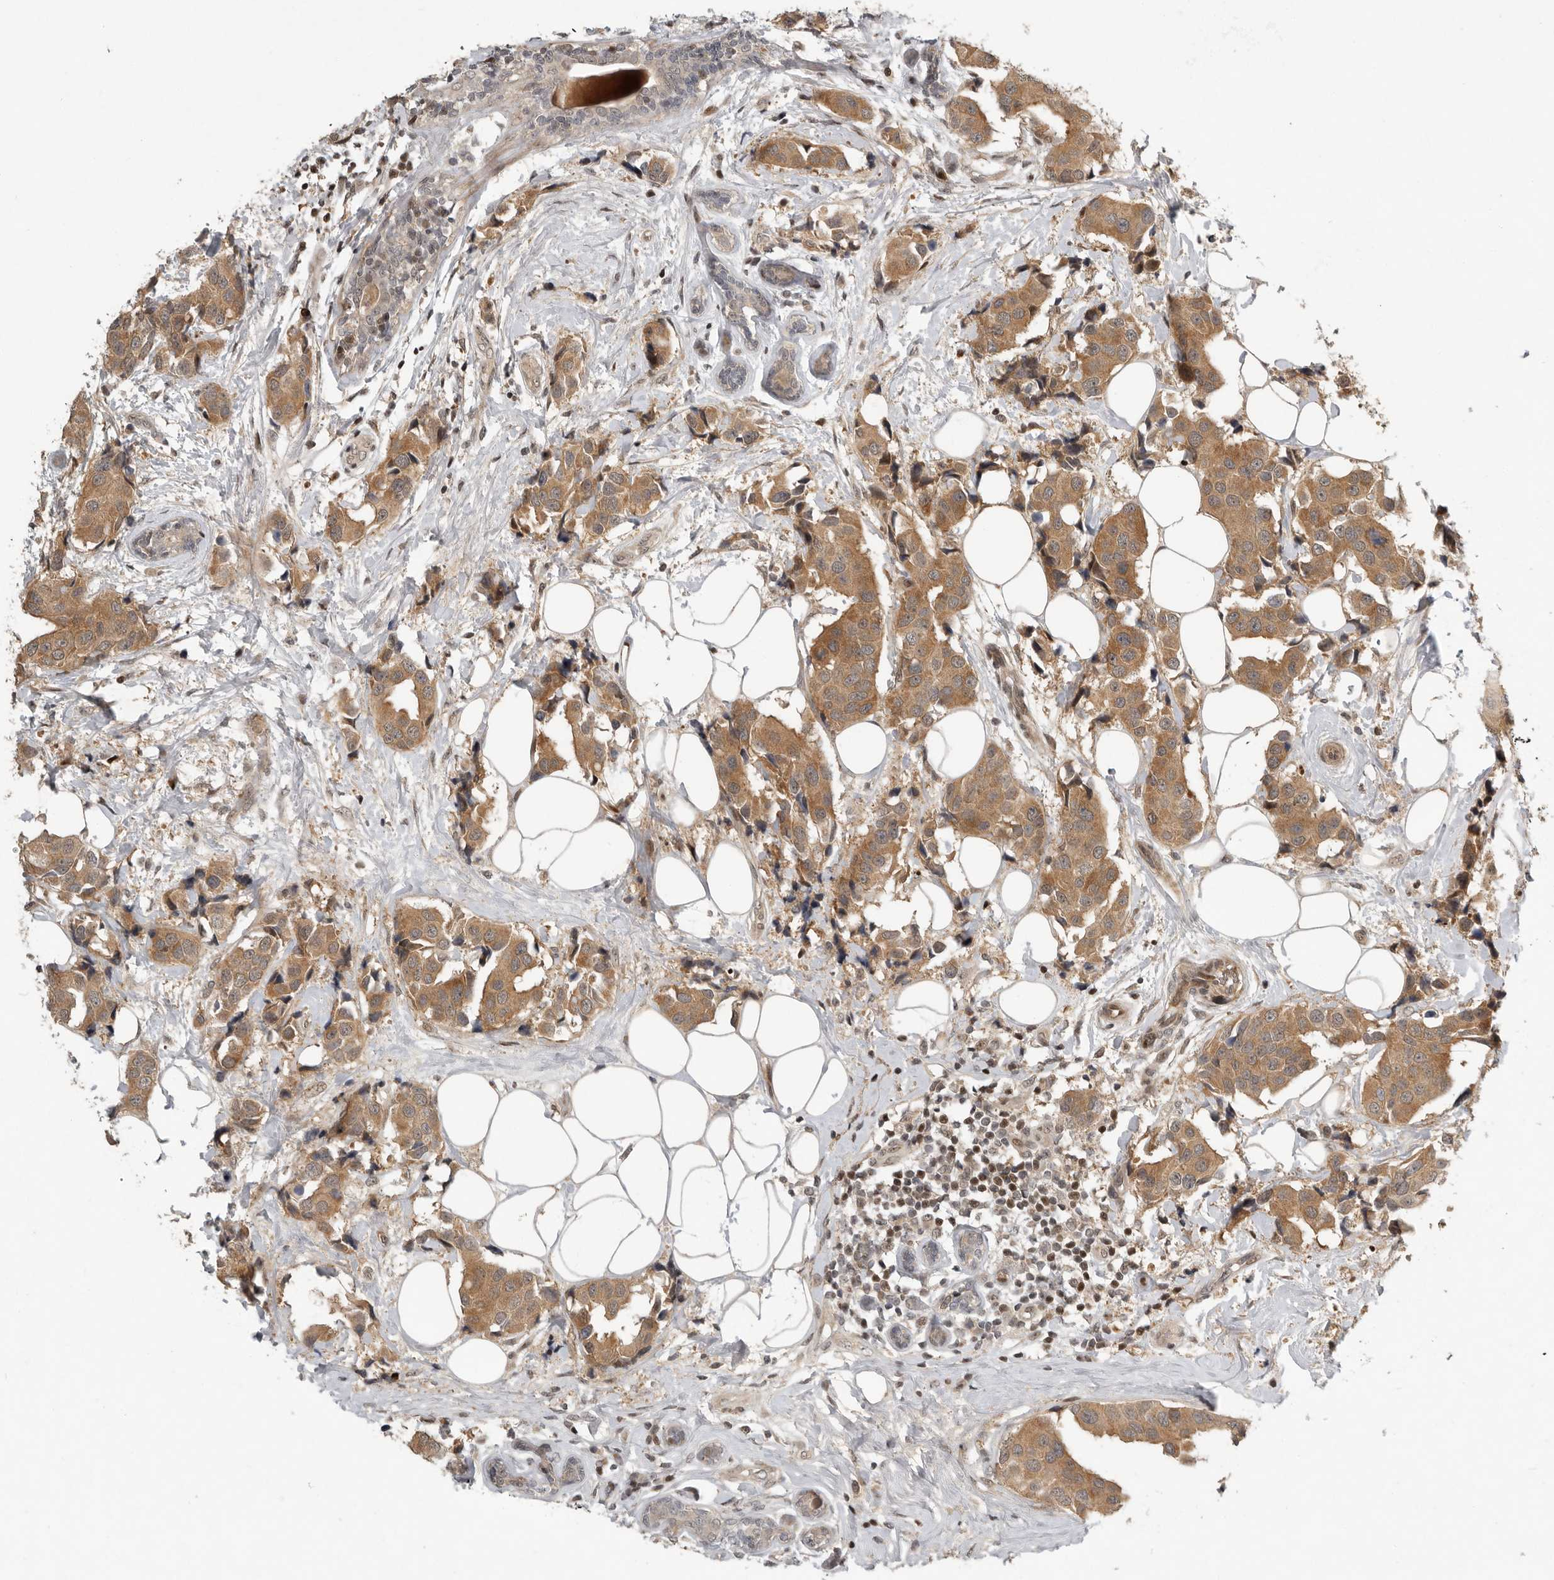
{"staining": {"intensity": "moderate", "quantity": ">75%", "location": "cytoplasmic/membranous"}, "tissue": "breast cancer", "cell_type": "Tumor cells", "image_type": "cancer", "snomed": [{"axis": "morphology", "description": "Normal tissue, NOS"}, {"axis": "morphology", "description": "Duct carcinoma"}, {"axis": "topography", "description": "Breast"}], "caption": "Immunohistochemistry histopathology image of invasive ductal carcinoma (breast) stained for a protein (brown), which exhibits medium levels of moderate cytoplasmic/membranous positivity in approximately >75% of tumor cells.", "gene": "RABIF", "patient": {"sex": "female", "age": 39}}